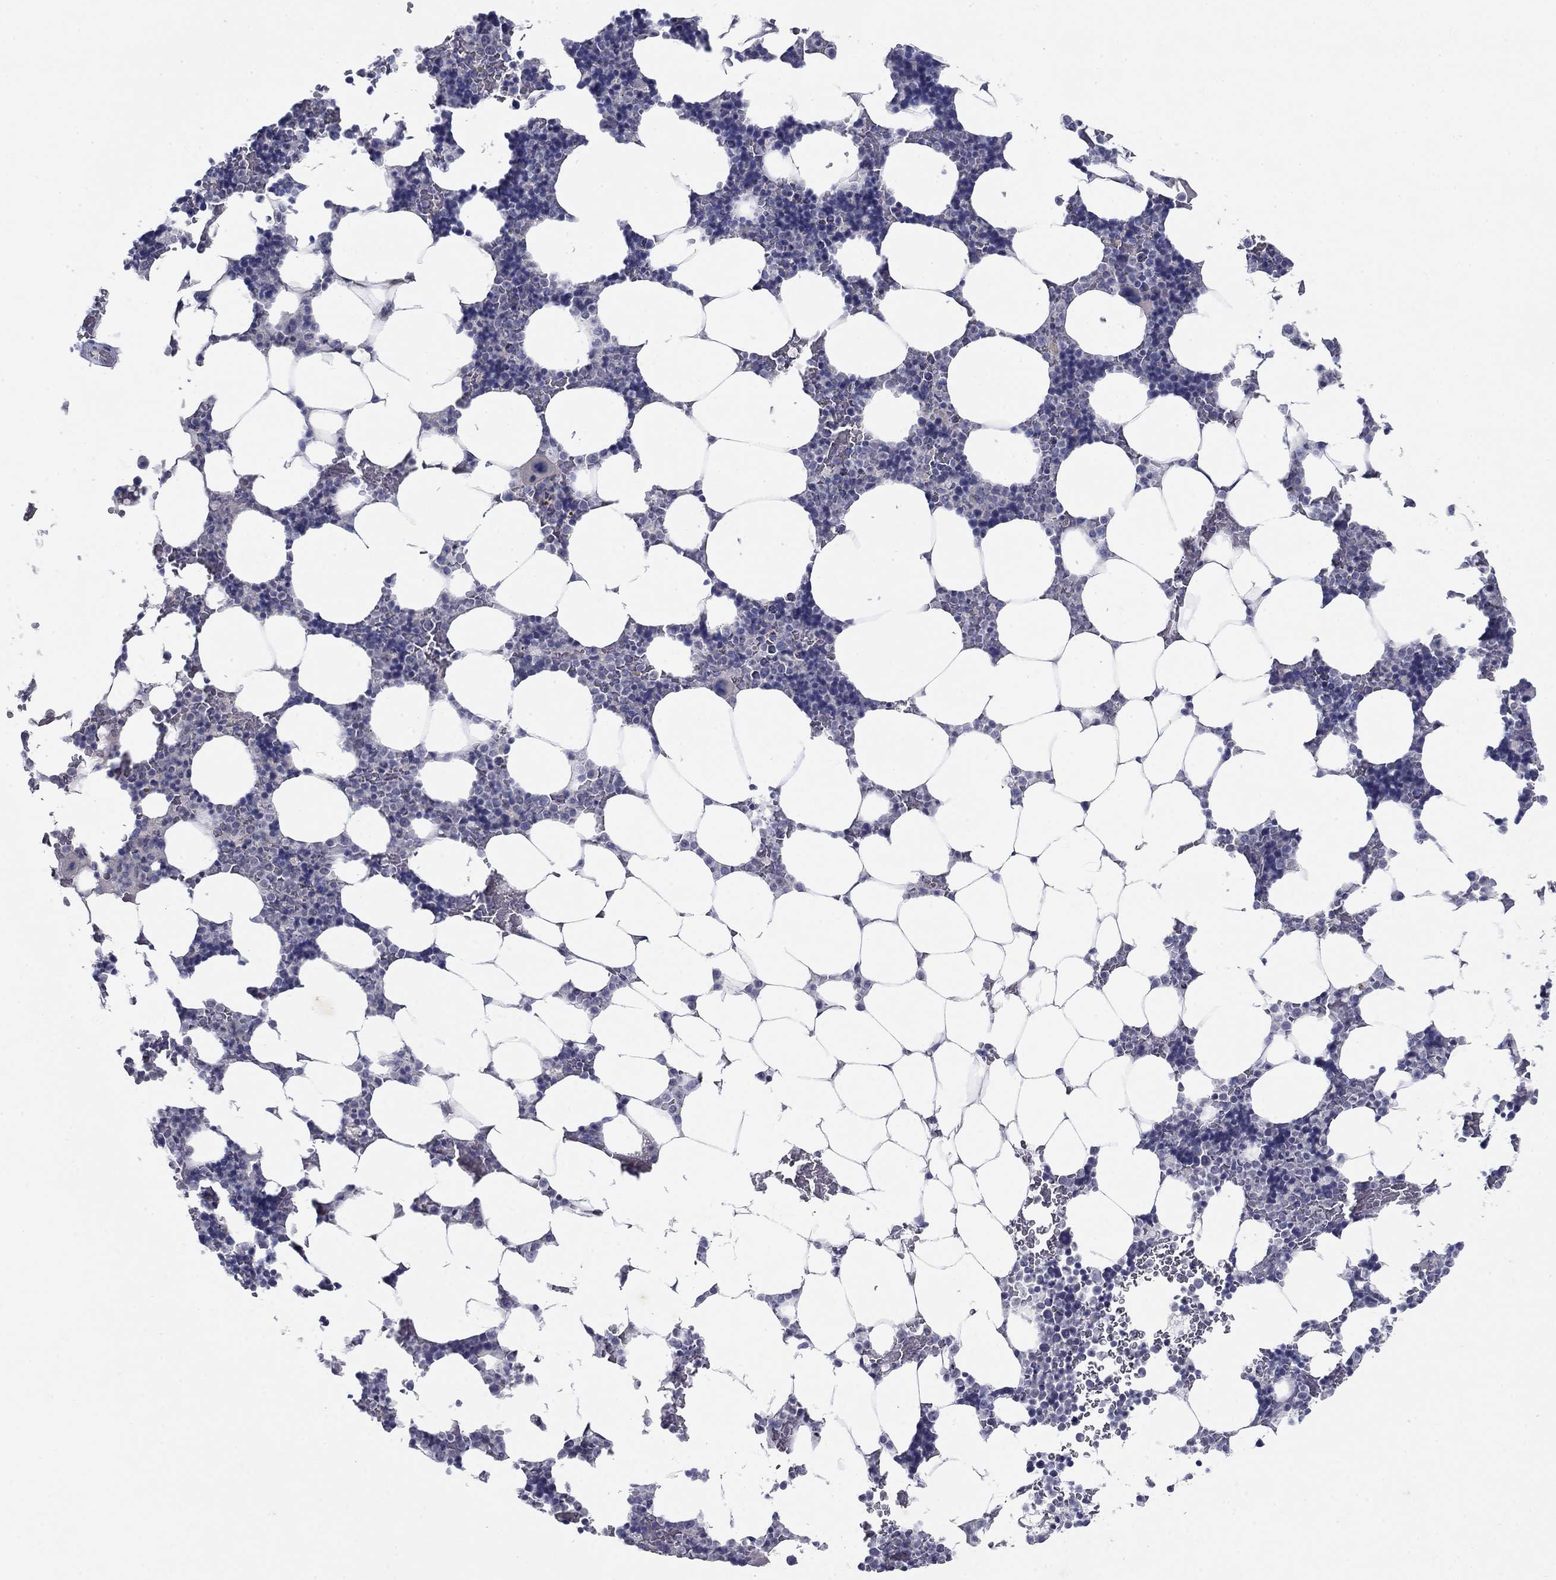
{"staining": {"intensity": "negative", "quantity": "none", "location": "none"}, "tissue": "bone marrow", "cell_type": "Hematopoietic cells", "image_type": "normal", "snomed": [{"axis": "morphology", "description": "Normal tissue, NOS"}, {"axis": "topography", "description": "Bone marrow"}], "caption": "IHC photomicrograph of unremarkable bone marrow stained for a protein (brown), which reveals no staining in hematopoietic cells. Nuclei are stained in blue.", "gene": "PLS1", "patient": {"sex": "male", "age": 51}}